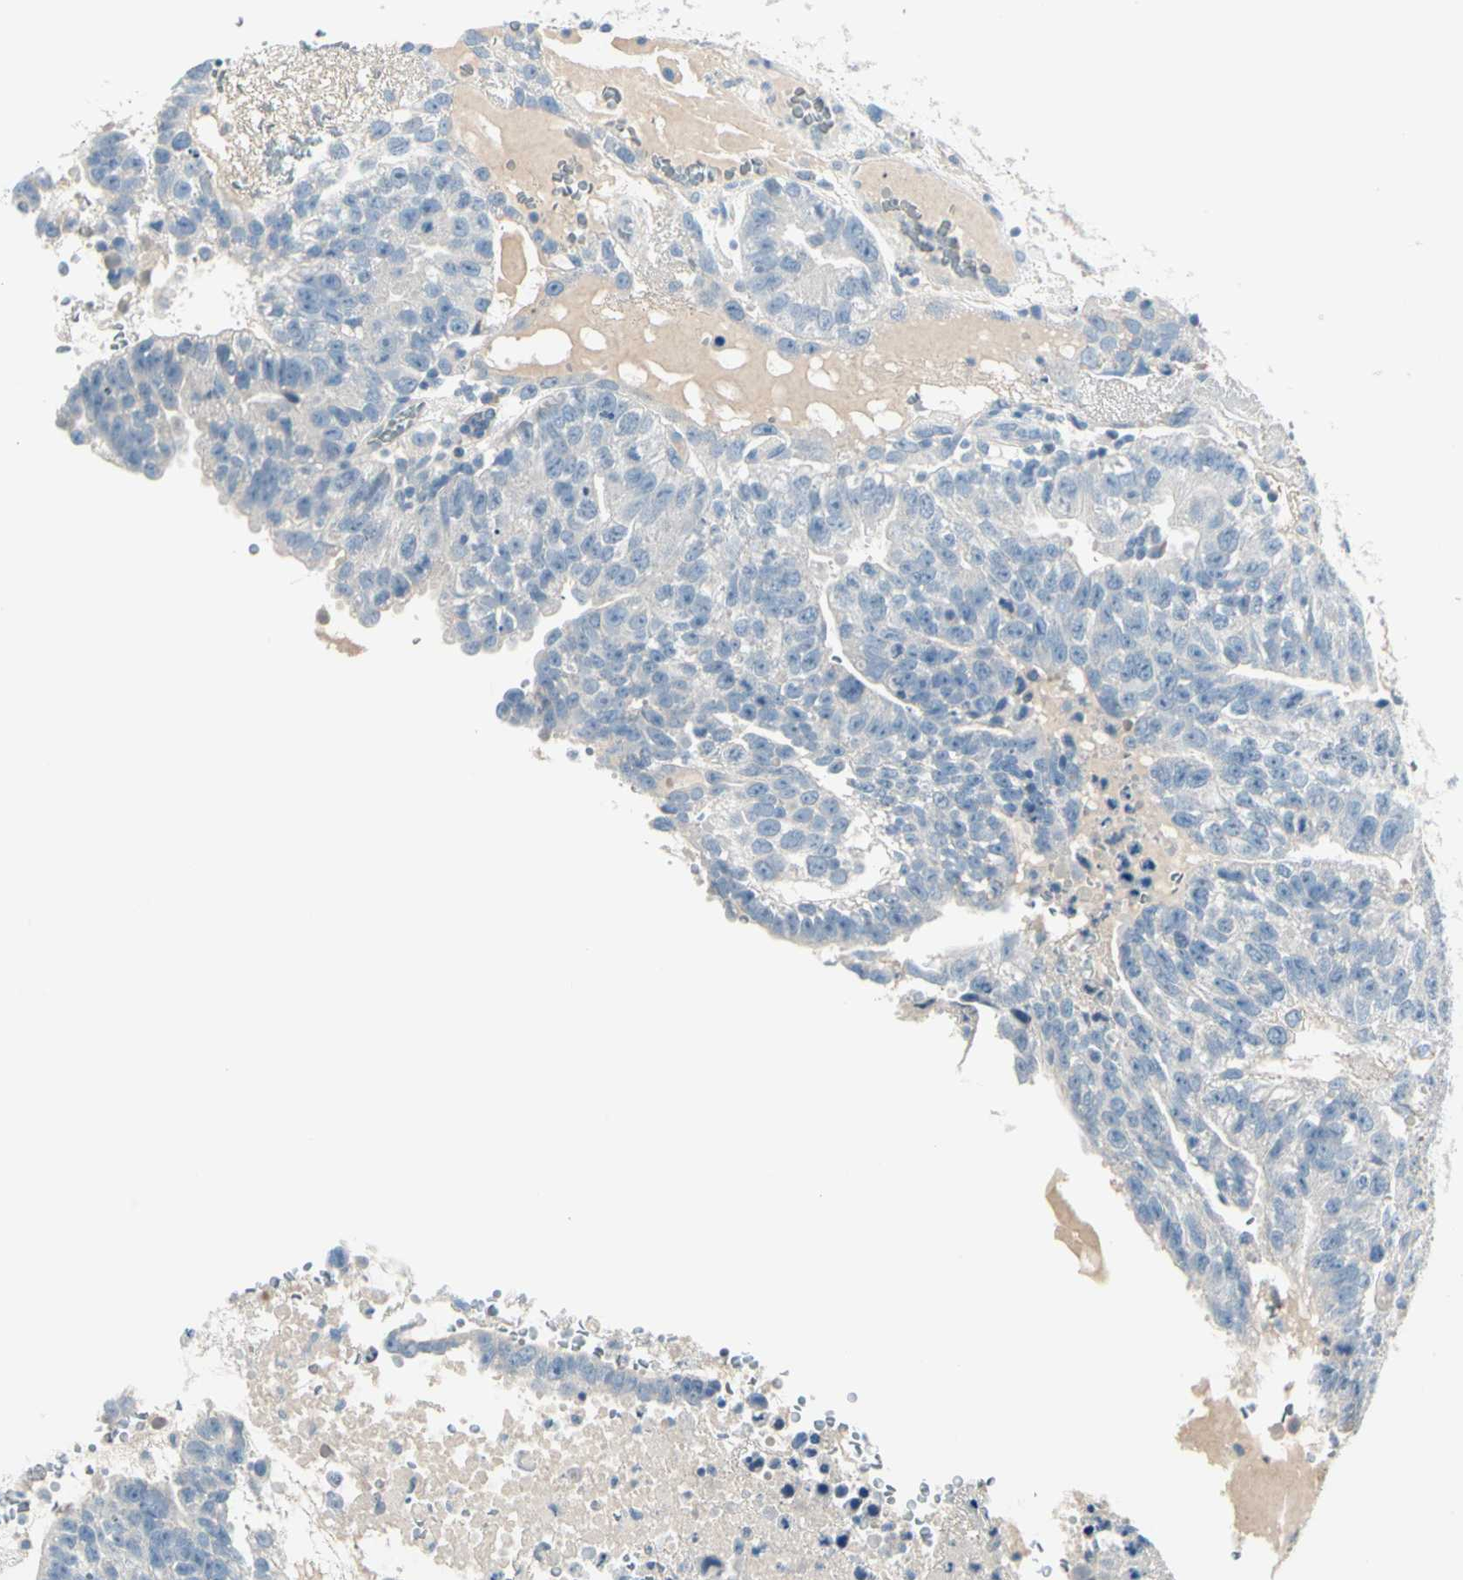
{"staining": {"intensity": "negative", "quantity": "none", "location": "none"}, "tissue": "testis cancer", "cell_type": "Tumor cells", "image_type": "cancer", "snomed": [{"axis": "morphology", "description": "Seminoma, NOS"}, {"axis": "morphology", "description": "Carcinoma, Embryonal, NOS"}, {"axis": "topography", "description": "Testis"}], "caption": "IHC photomicrograph of neoplastic tissue: testis cancer stained with DAB (3,3'-diaminobenzidine) demonstrates no significant protein staining in tumor cells. (IHC, brightfield microscopy, high magnification).", "gene": "SLC6A15", "patient": {"sex": "male", "age": 52}}